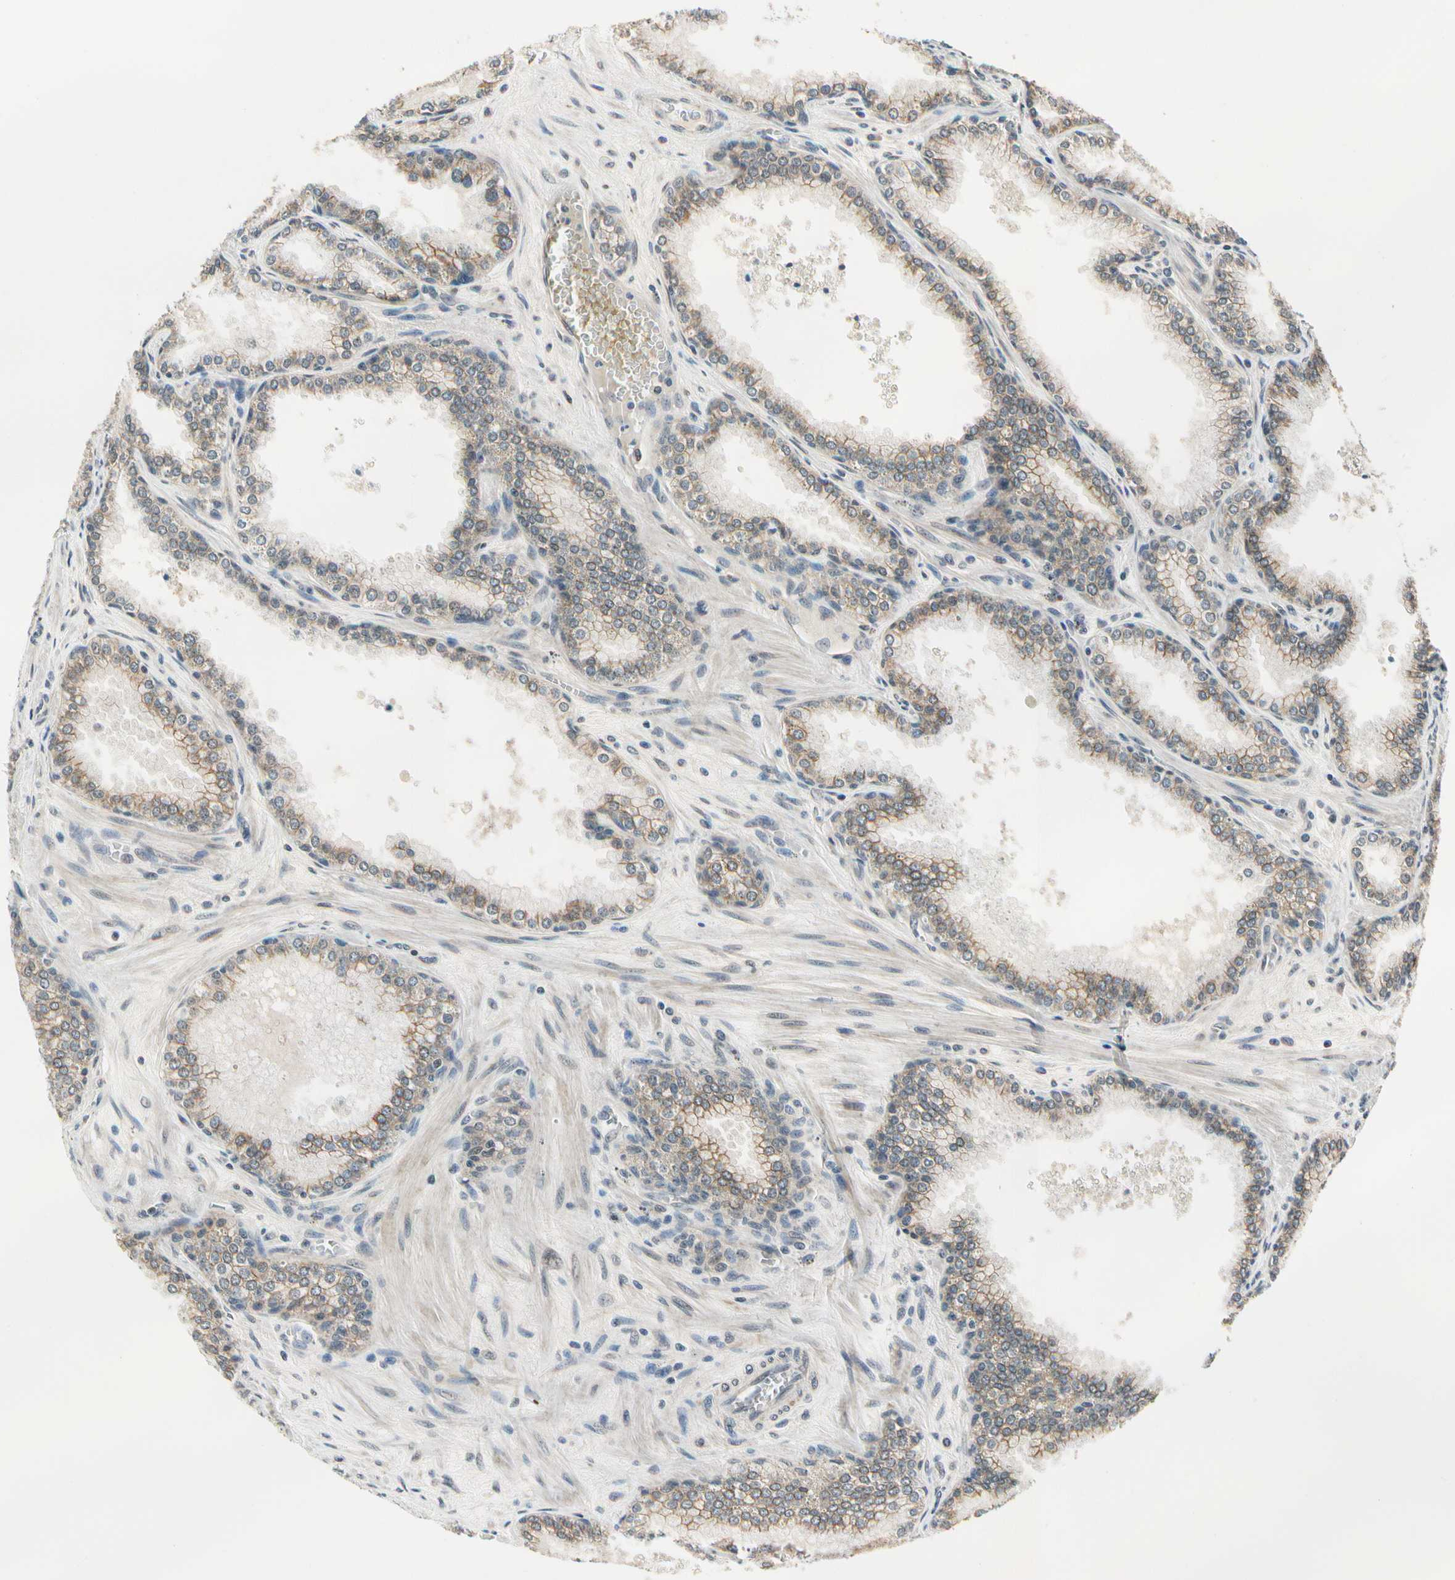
{"staining": {"intensity": "moderate", "quantity": "25%-75%", "location": "cytoplasmic/membranous"}, "tissue": "prostate cancer", "cell_type": "Tumor cells", "image_type": "cancer", "snomed": [{"axis": "morphology", "description": "Adenocarcinoma, Low grade"}, {"axis": "topography", "description": "Prostate"}], "caption": "Protein staining displays moderate cytoplasmic/membranous expression in approximately 25%-75% of tumor cells in low-grade adenocarcinoma (prostate). (IHC, brightfield microscopy, high magnification).", "gene": "PDK2", "patient": {"sex": "male", "age": 60}}